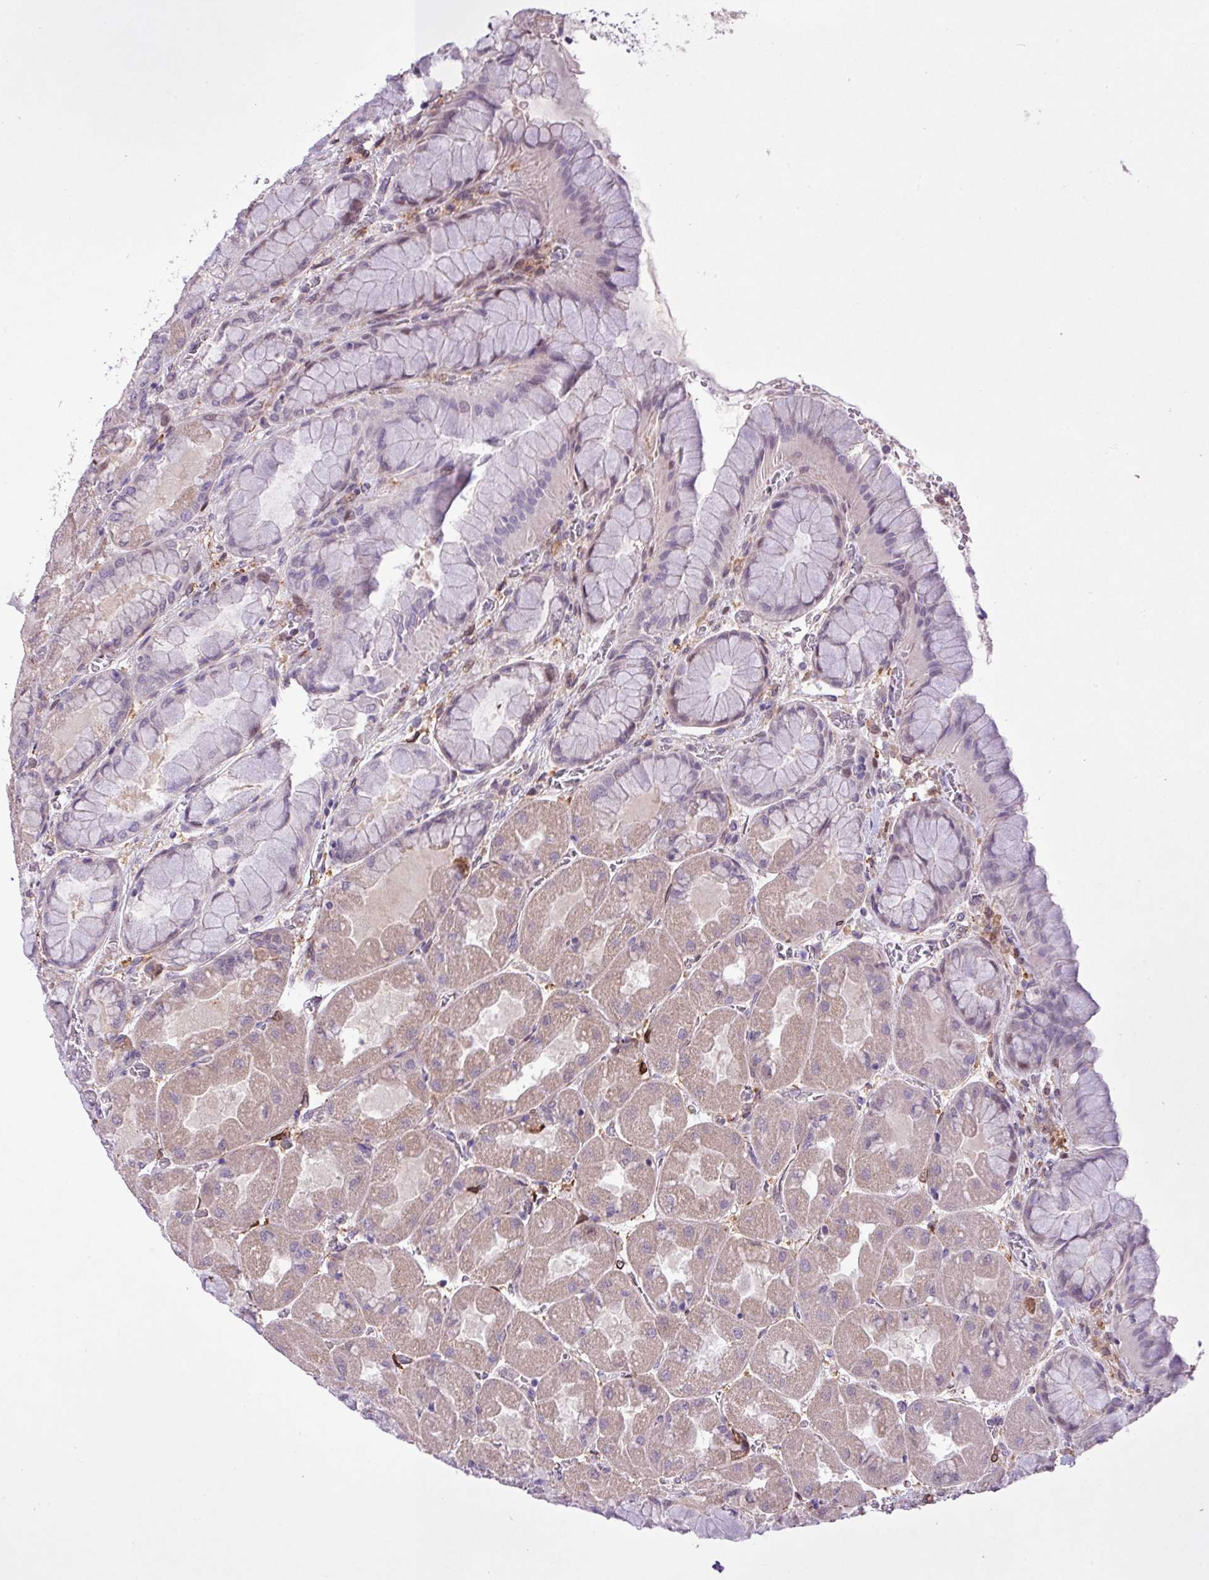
{"staining": {"intensity": "moderate", "quantity": "25%-75%", "location": "cytoplasmic/membranous"}, "tissue": "stomach", "cell_type": "Glandular cells", "image_type": "normal", "snomed": [{"axis": "morphology", "description": "Normal tissue, NOS"}, {"axis": "topography", "description": "Stomach"}], "caption": "An IHC photomicrograph of benign tissue is shown. Protein staining in brown shows moderate cytoplasmic/membranous positivity in stomach within glandular cells. The staining was performed using DAB (3,3'-diaminobenzidine), with brown indicating positive protein expression. Nuclei are stained blue with hematoxylin.", "gene": "RPP25L", "patient": {"sex": "female", "age": 61}}